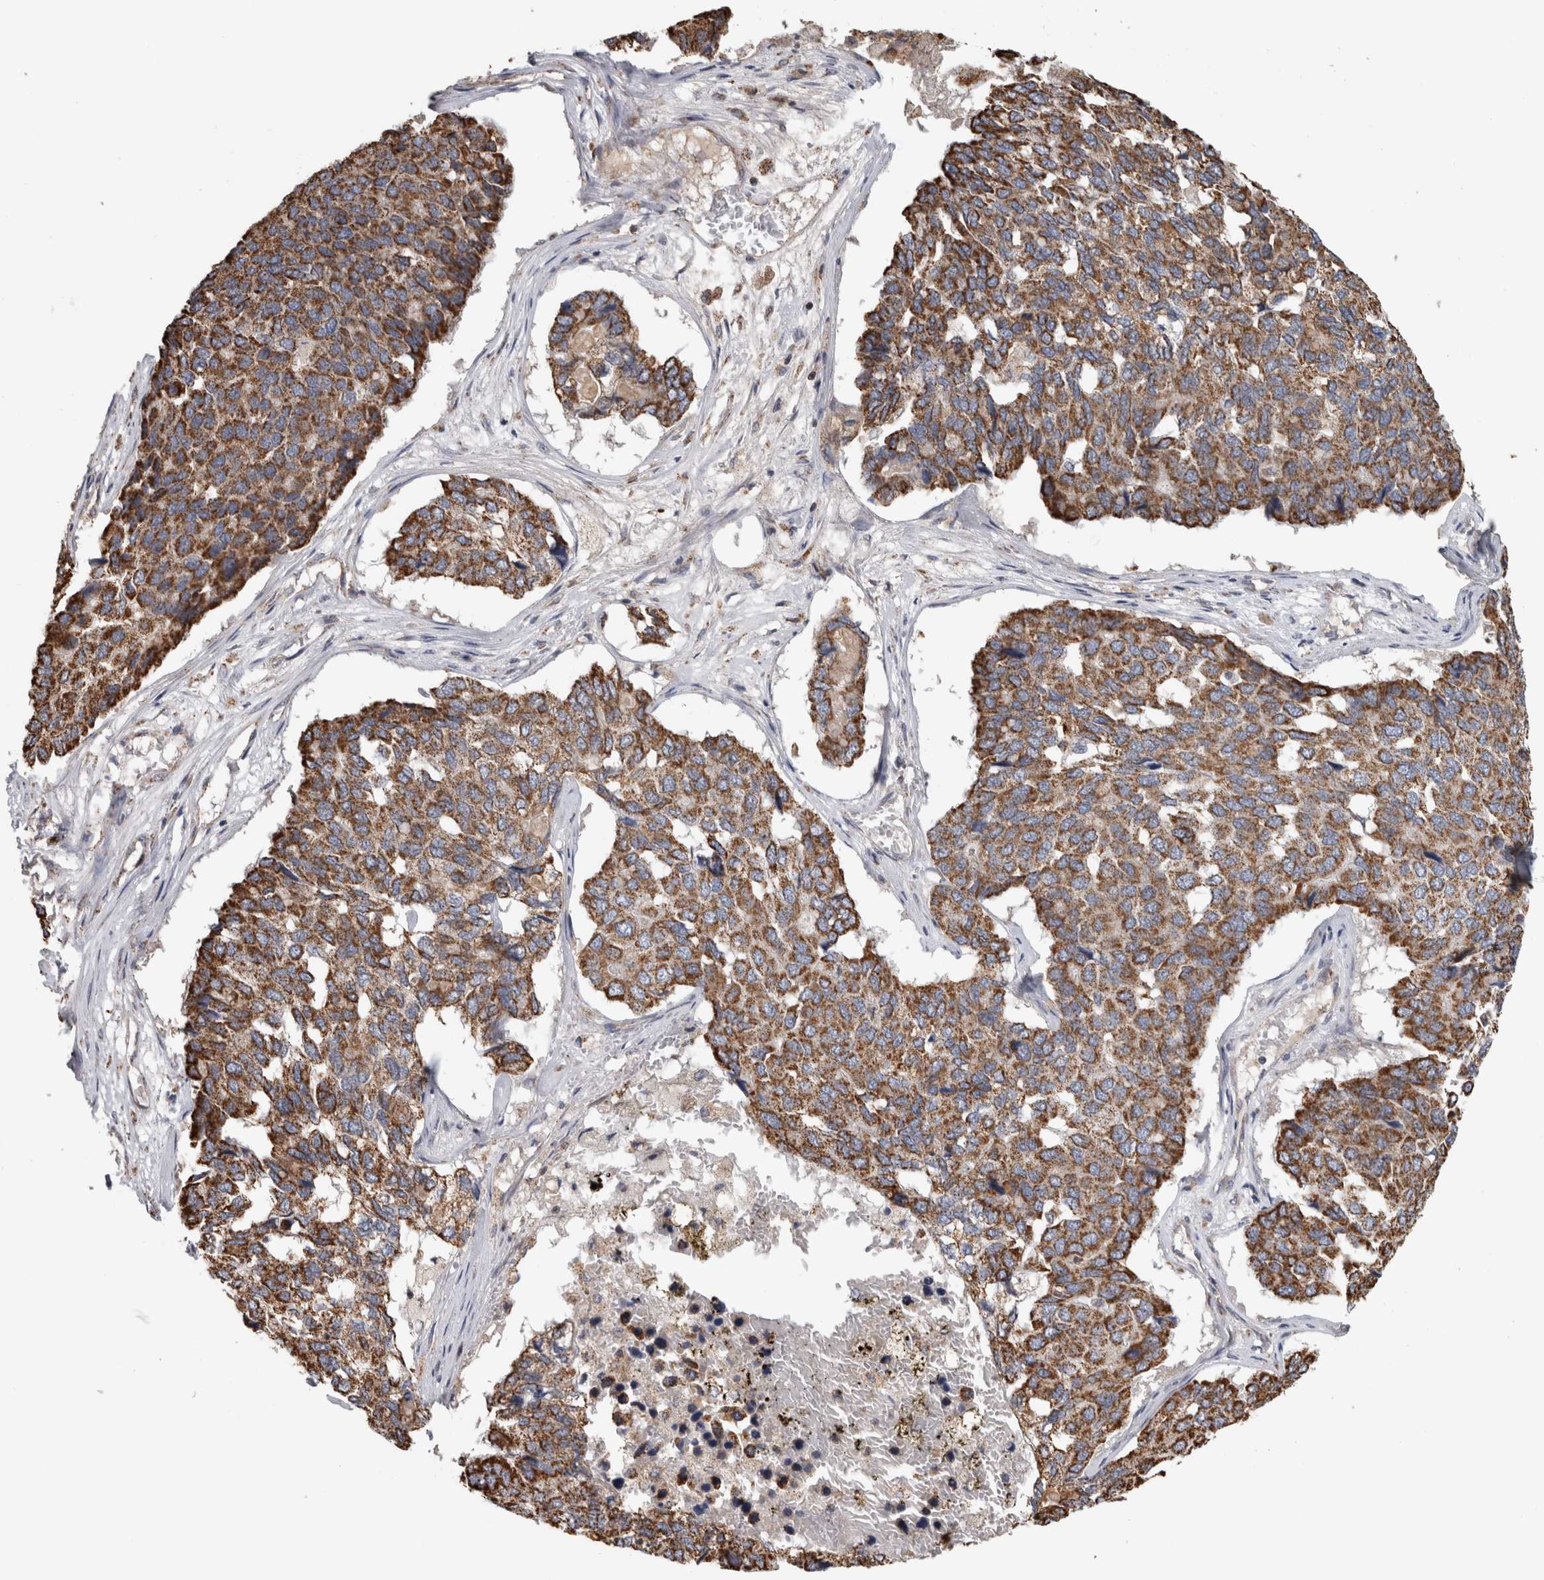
{"staining": {"intensity": "moderate", "quantity": ">75%", "location": "cytoplasmic/membranous"}, "tissue": "pancreatic cancer", "cell_type": "Tumor cells", "image_type": "cancer", "snomed": [{"axis": "morphology", "description": "Adenocarcinoma, NOS"}, {"axis": "topography", "description": "Pancreas"}], "caption": "Pancreatic adenocarcinoma was stained to show a protein in brown. There is medium levels of moderate cytoplasmic/membranous staining in approximately >75% of tumor cells.", "gene": "ST8SIA1", "patient": {"sex": "male", "age": 50}}